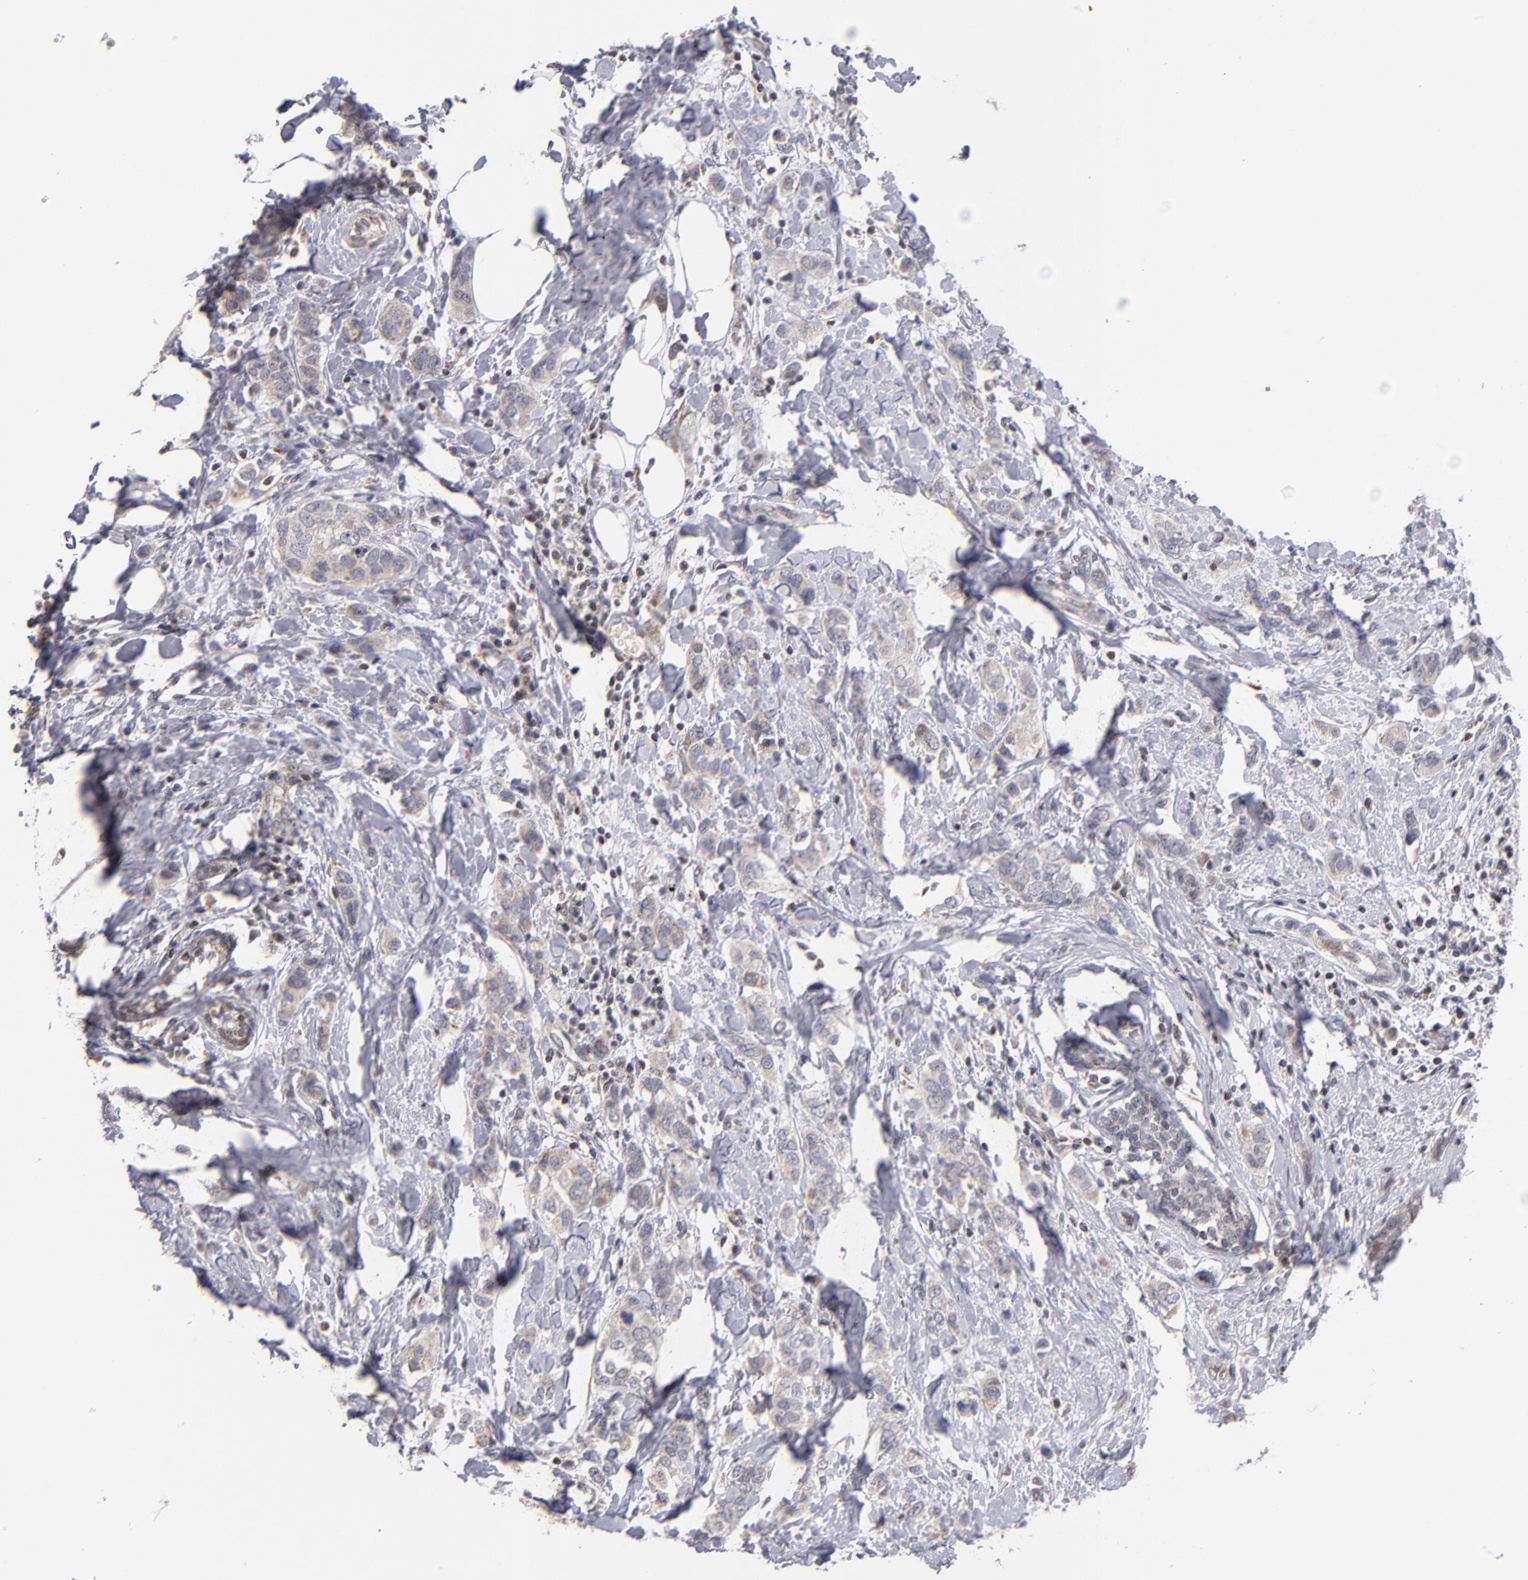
{"staining": {"intensity": "weak", "quantity": ">75%", "location": "cytoplasmic/membranous"}, "tissue": "breast cancer", "cell_type": "Tumor cells", "image_type": "cancer", "snomed": [{"axis": "morphology", "description": "Normal tissue, NOS"}, {"axis": "morphology", "description": "Duct carcinoma"}, {"axis": "topography", "description": "Breast"}], "caption": "There is low levels of weak cytoplasmic/membranous positivity in tumor cells of breast cancer, as demonstrated by immunohistochemical staining (brown color).", "gene": "ODF2", "patient": {"sex": "female", "age": 50}}